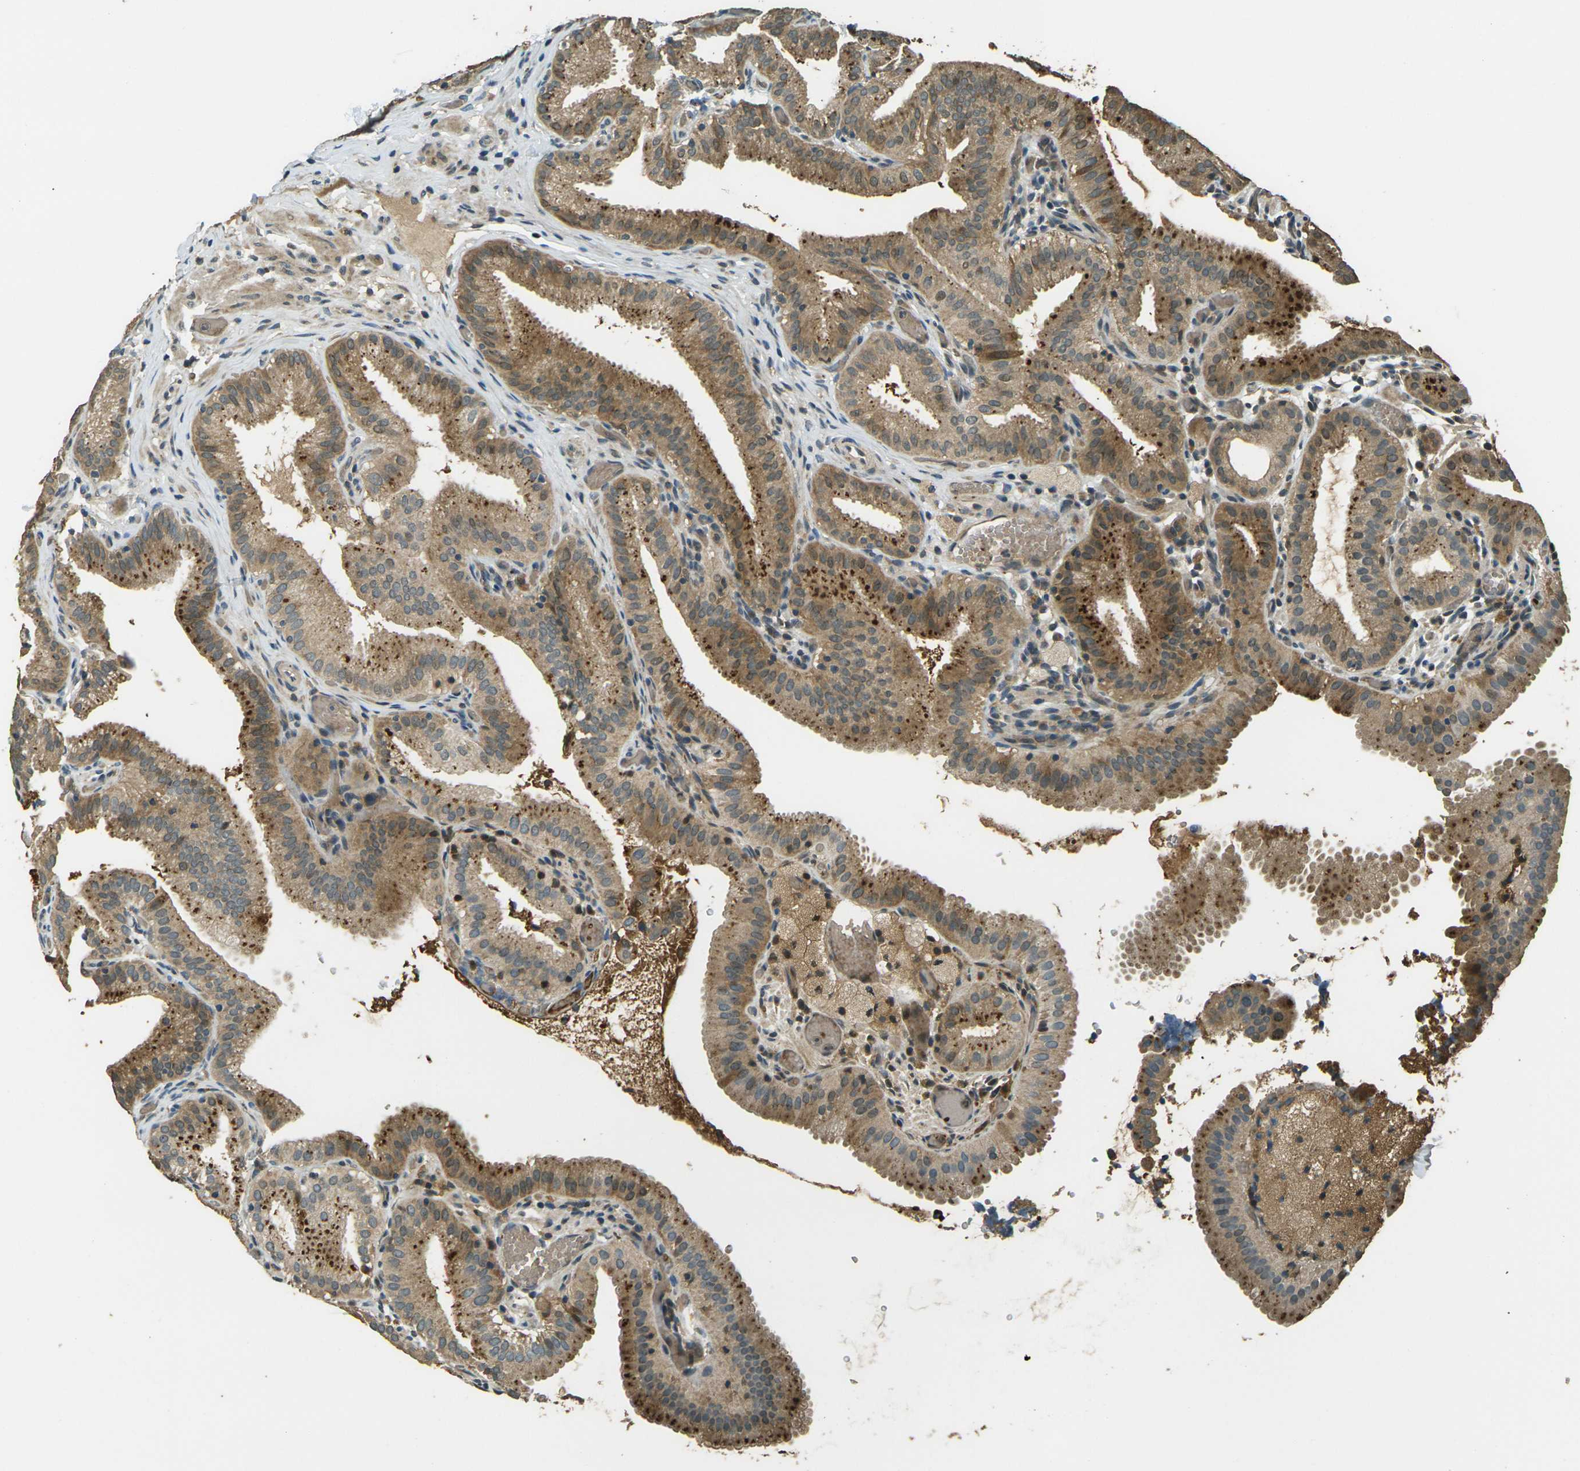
{"staining": {"intensity": "strong", "quantity": ">75%", "location": "cytoplasmic/membranous"}, "tissue": "gallbladder", "cell_type": "Glandular cells", "image_type": "normal", "snomed": [{"axis": "morphology", "description": "Normal tissue, NOS"}, {"axis": "topography", "description": "Gallbladder"}], "caption": "This histopathology image reveals immunohistochemistry staining of benign human gallbladder, with high strong cytoplasmic/membranous positivity in approximately >75% of glandular cells.", "gene": "TOR1A", "patient": {"sex": "male", "age": 54}}